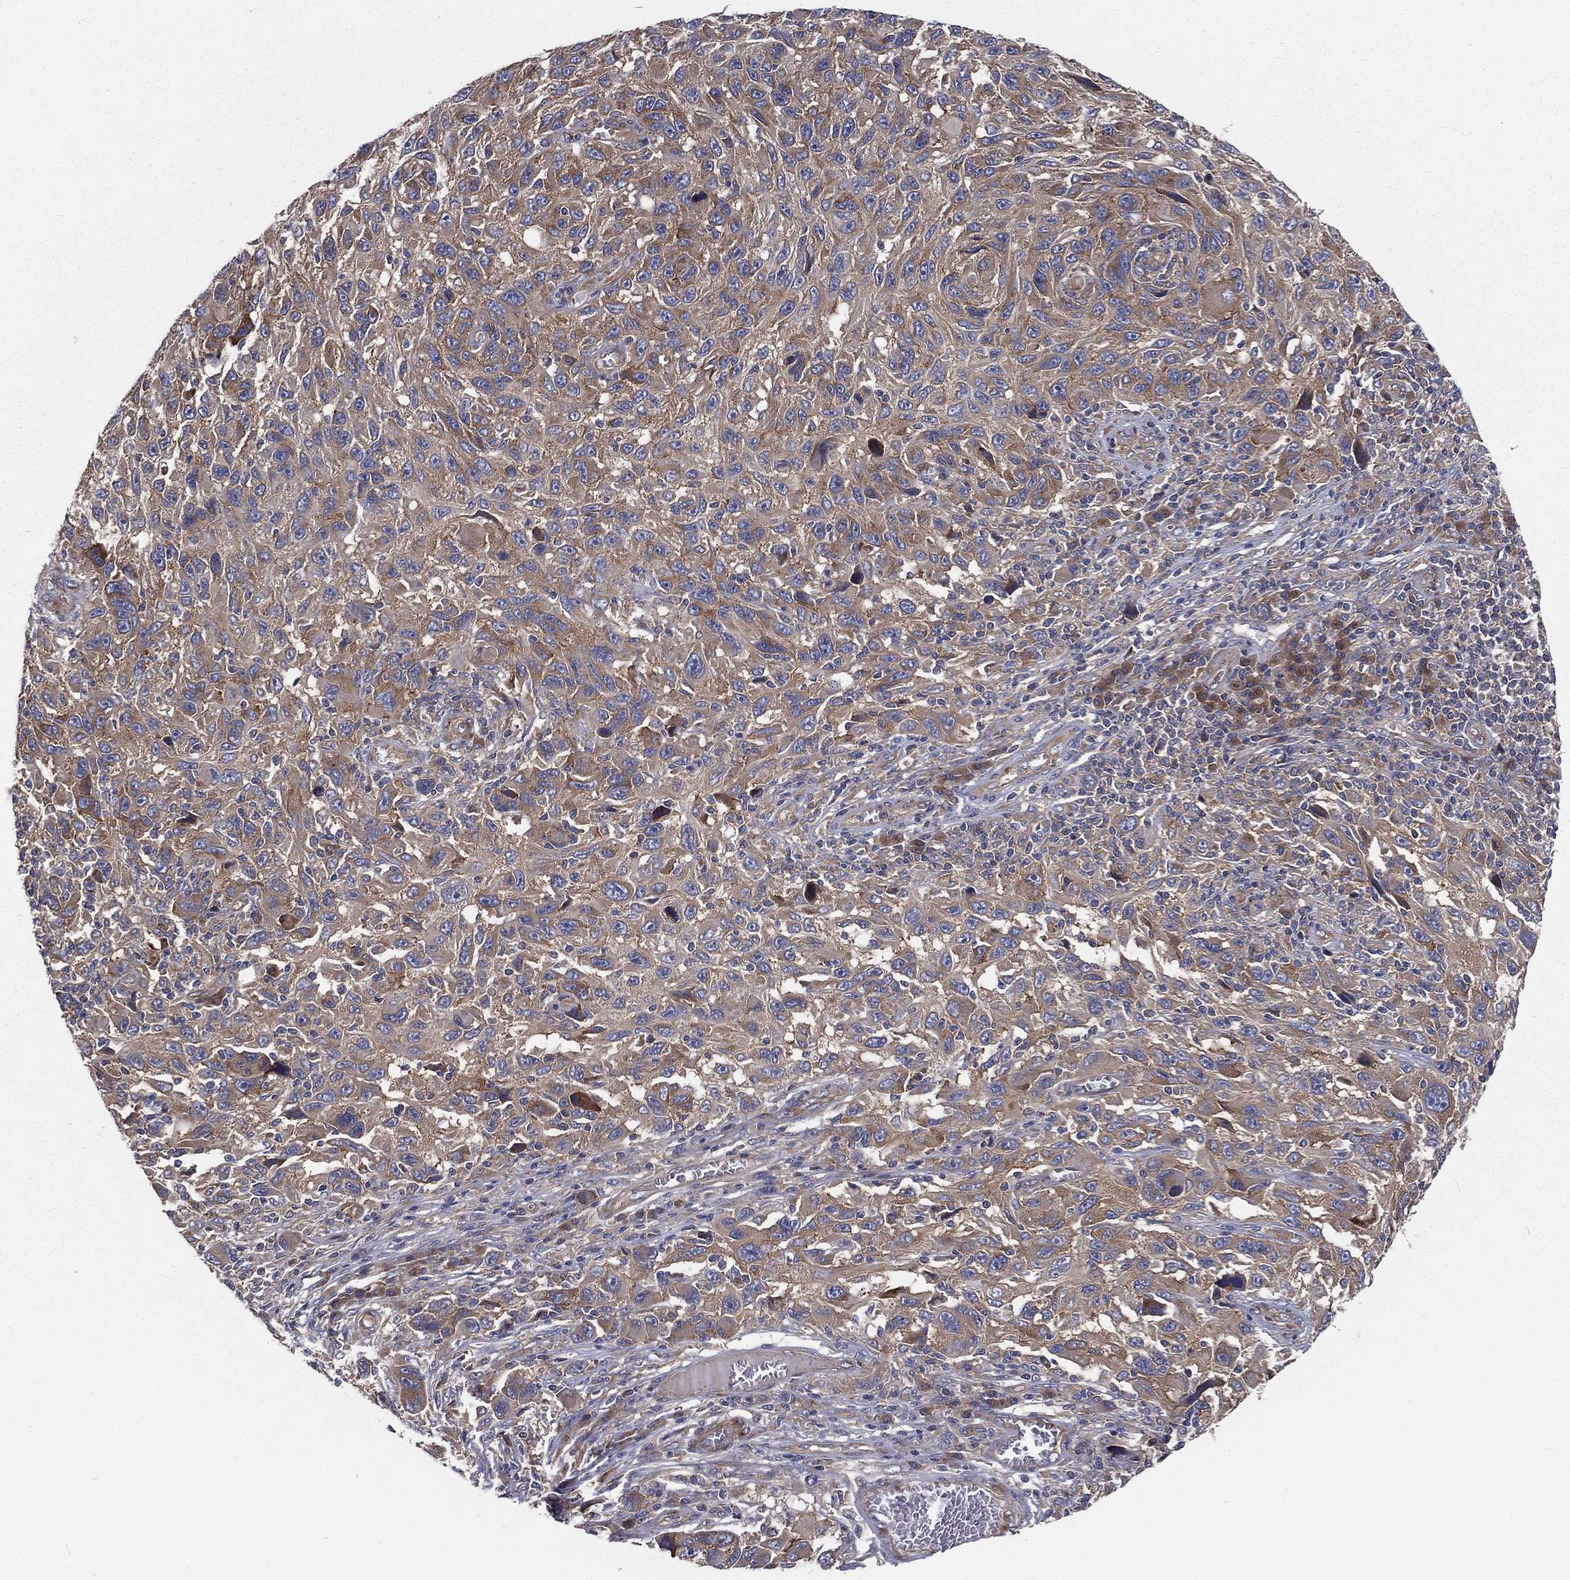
{"staining": {"intensity": "strong", "quantity": "25%-75%", "location": "cytoplasmic/membranous"}, "tissue": "melanoma", "cell_type": "Tumor cells", "image_type": "cancer", "snomed": [{"axis": "morphology", "description": "Malignant melanoma, NOS"}, {"axis": "topography", "description": "Skin"}], "caption": "Strong cytoplasmic/membranous protein expression is identified in about 25%-75% of tumor cells in malignant melanoma.", "gene": "EIF2B5", "patient": {"sex": "male", "age": 53}}